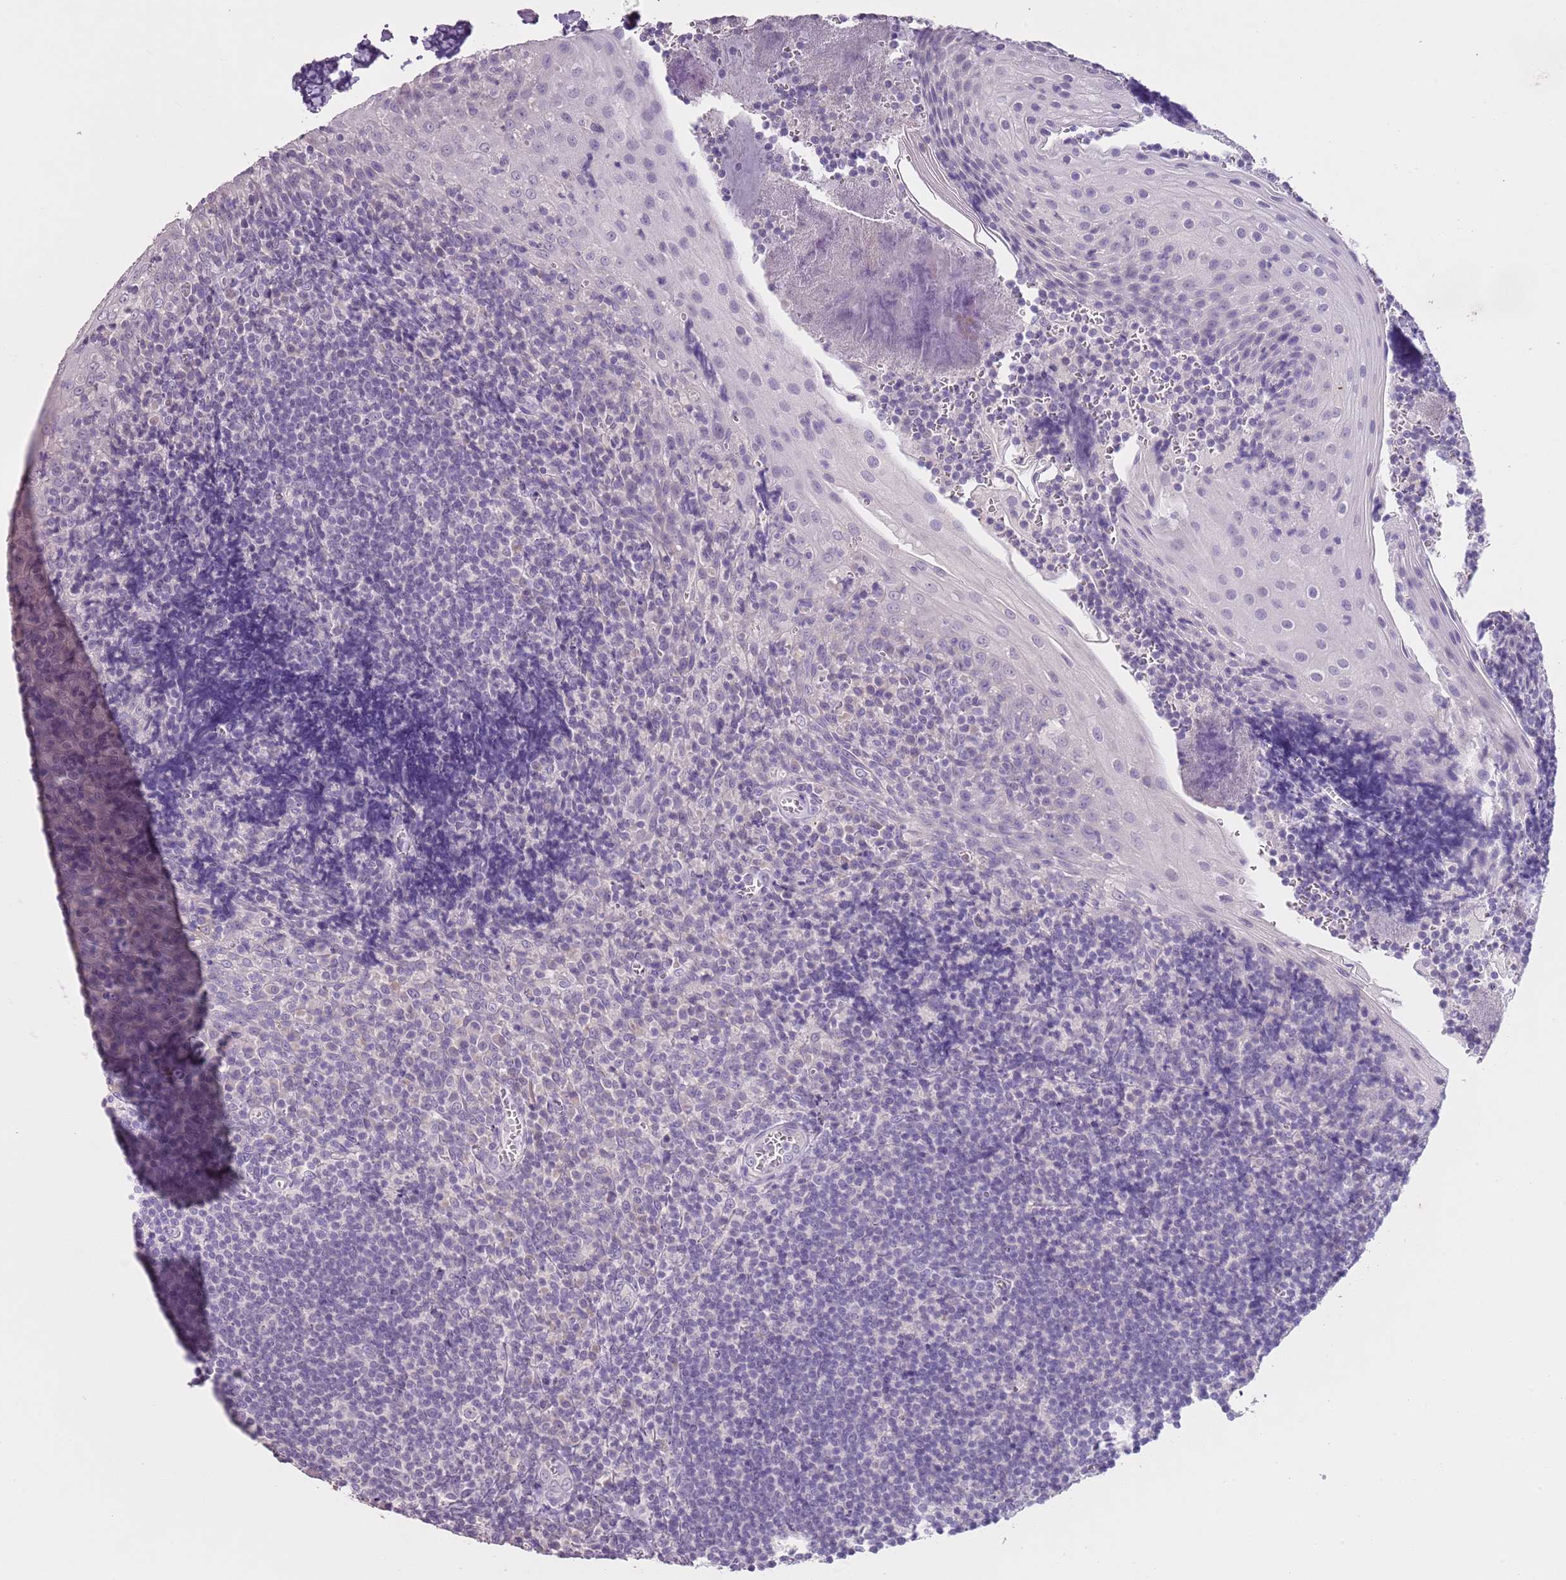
{"staining": {"intensity": "negative", "quantity": "none", "location": "none"}, "tissue": "tonsil", "cell_type": "Germinal center cells", "image_type": "normal", "snomed": [{"axis": "morphology", "description": "Normal tissue, NOS"}, {"axis": "topography", "description": "Tonsil"}], "caption": "Micrograph shows no protein expression in germinal center cells of normal tonsil. (DAB immunohistochemistry (IHC), high magnification).", "gene": "SLC35E3", "patient": {"sex": "male", "age": 27}}